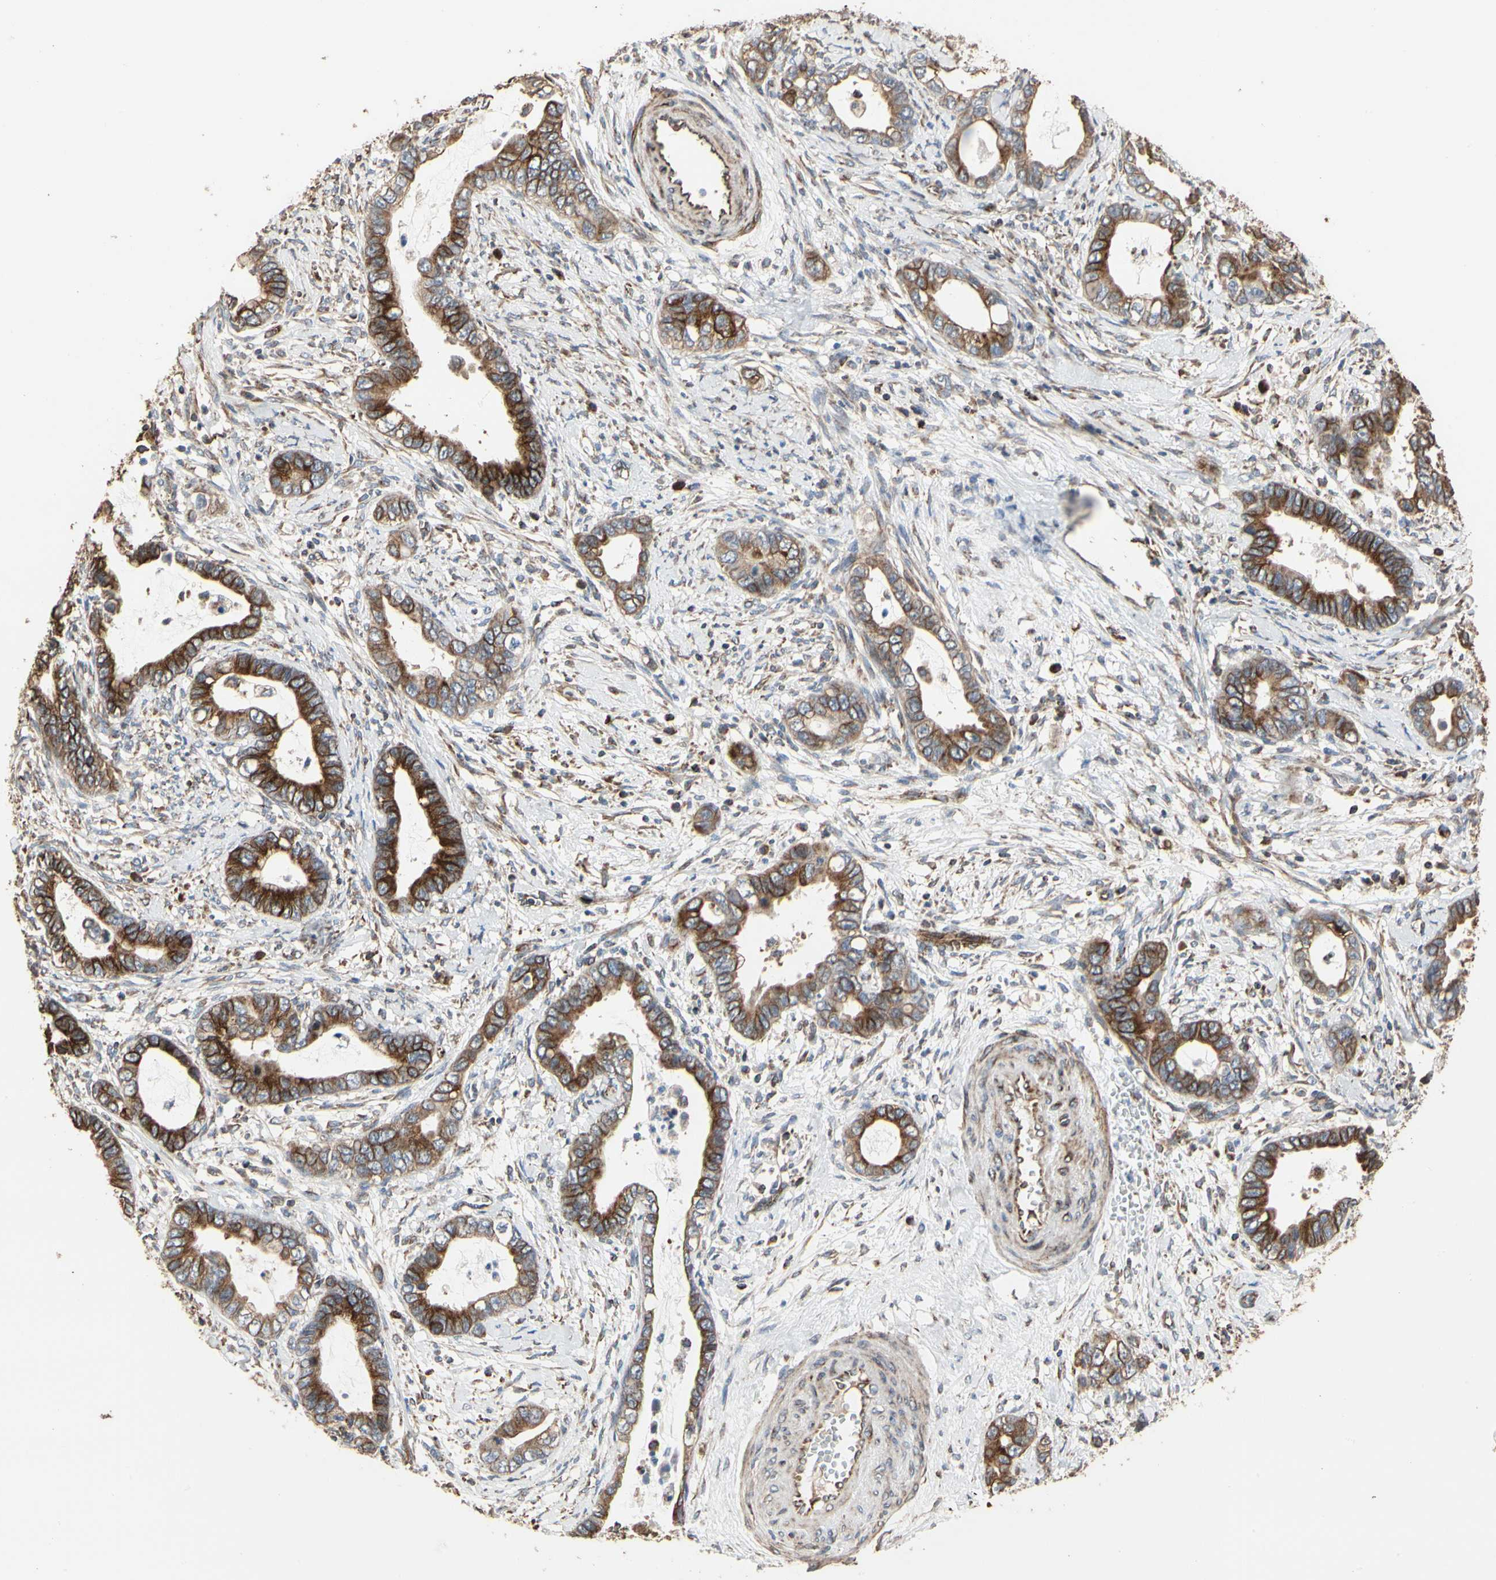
{"staining": {"intensity": "strong", "quantity": ">75%", "location": "cytoplasmic/membranous"}, "tissue": "cervical cancer", "cell_type": "Tumor cells", "image_type": "cancer", "snomed": [{"axis": "morphology", "description": "Adenocarcinoma, NOS"}, {"axis": "topography", "description": "Cervix"}], "caption": "Brown immunohistochemical staining in adenocarcinoma (cervical) exhibits strong cytoplasmic/membranous staining in approximately >75% of tumor cells.", "gene": "TUBA1A", "patient": {"sex": "female", "age": 44}}